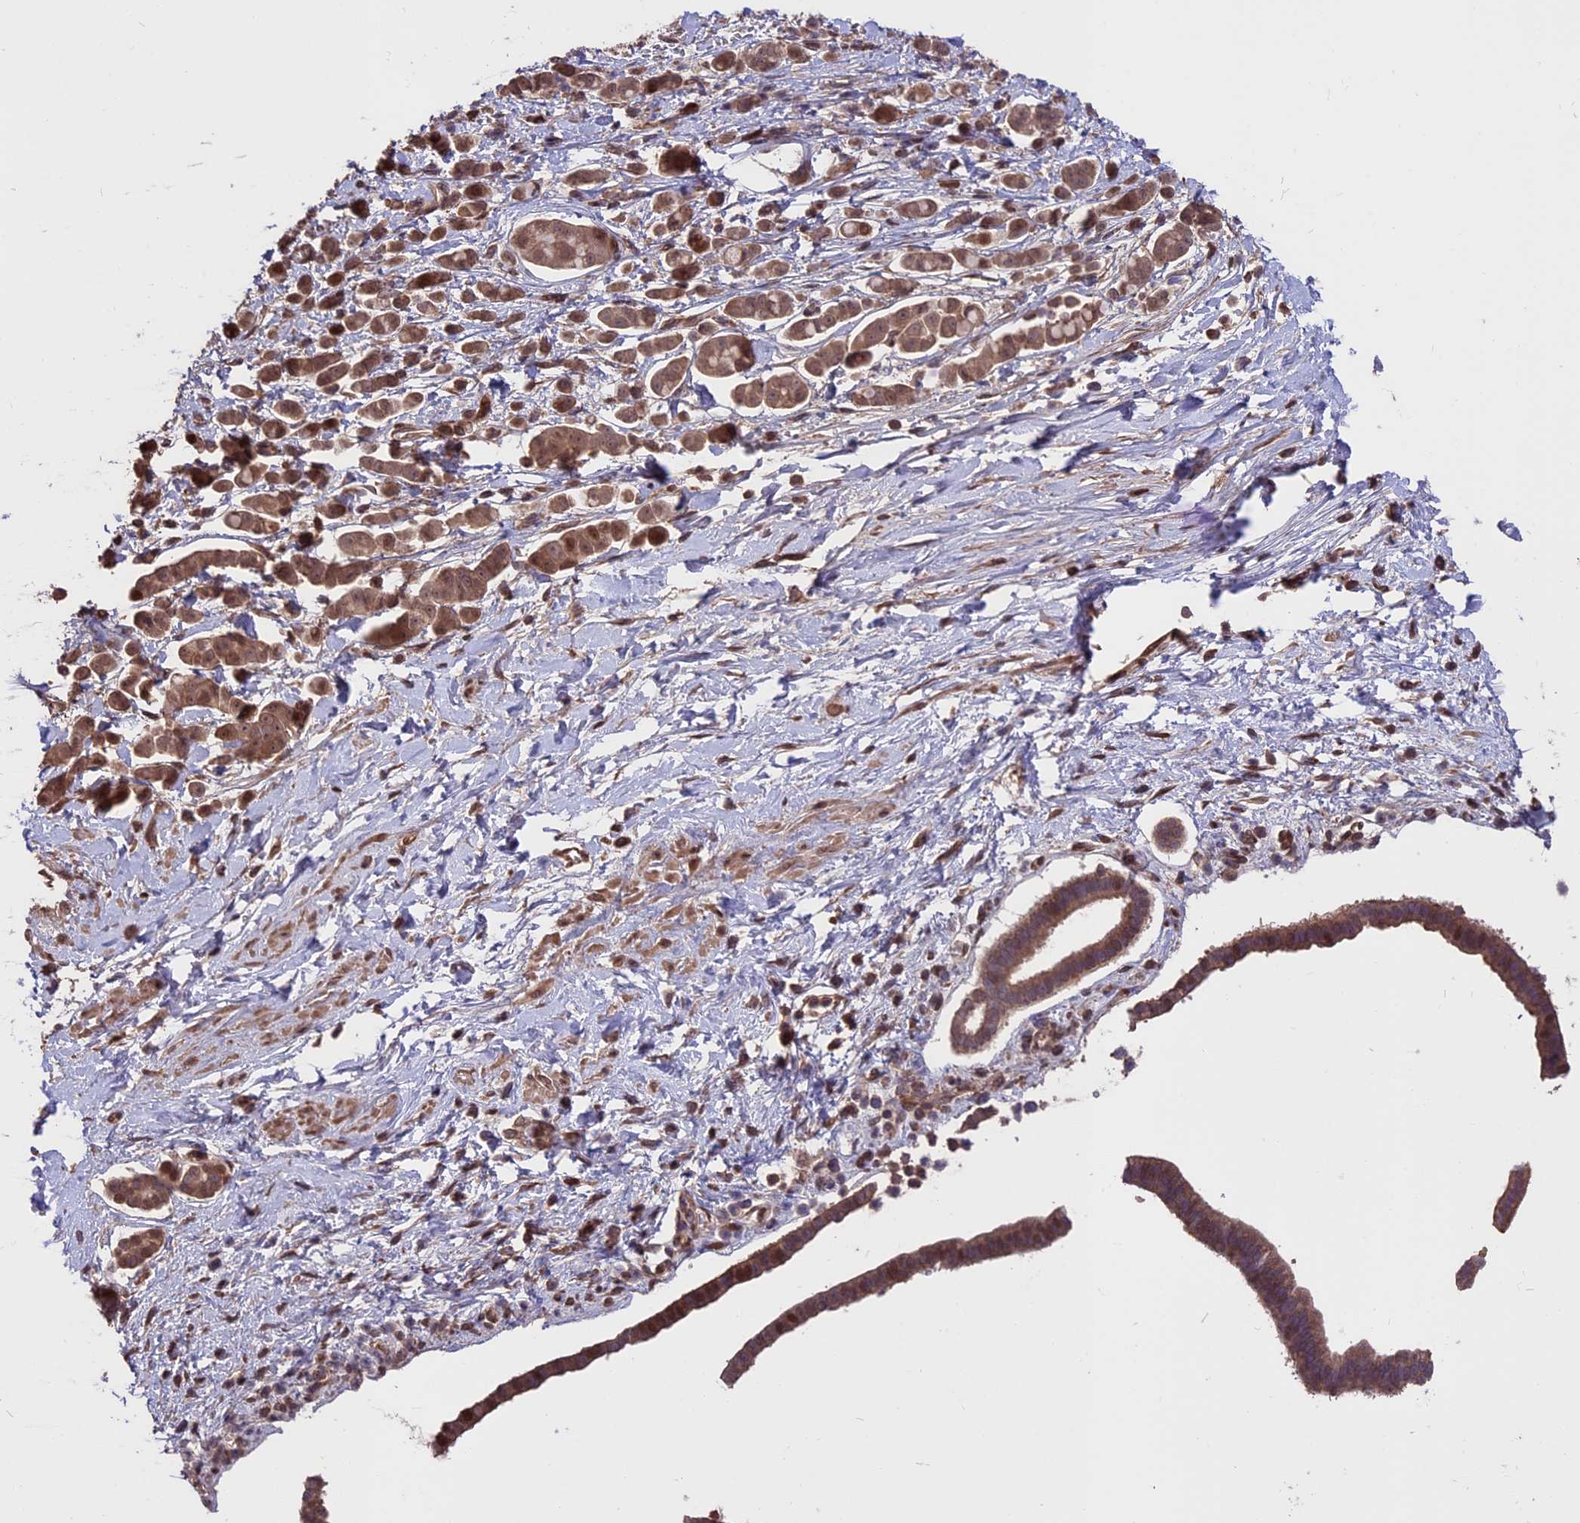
{"staining": {"intensity": "moderate", "quantity": ">75%", "location": "cytoplasmic/membranous,nuclear"}, "tissue": "pancreatic cancer", "cell_type": "Tumor cells", "image_type": "cancer", "snomed": [{"axis": "morphology", "description": "Normal tissue, NOS"}, {"axis": "morphology", "description": "Adenocarcinoma, NOS"}, {"axis": "topography", "description": "Pancreas"}], "caption": "Protein expression analysis of pancreatic cancer (adenocarcinoma) reveals moderate cytoplasmic/membranous and nuclear positivity in about >75% of tumor cells.", "gene": "ZNF598", "patient": {"sex": "female", "age": 64}}